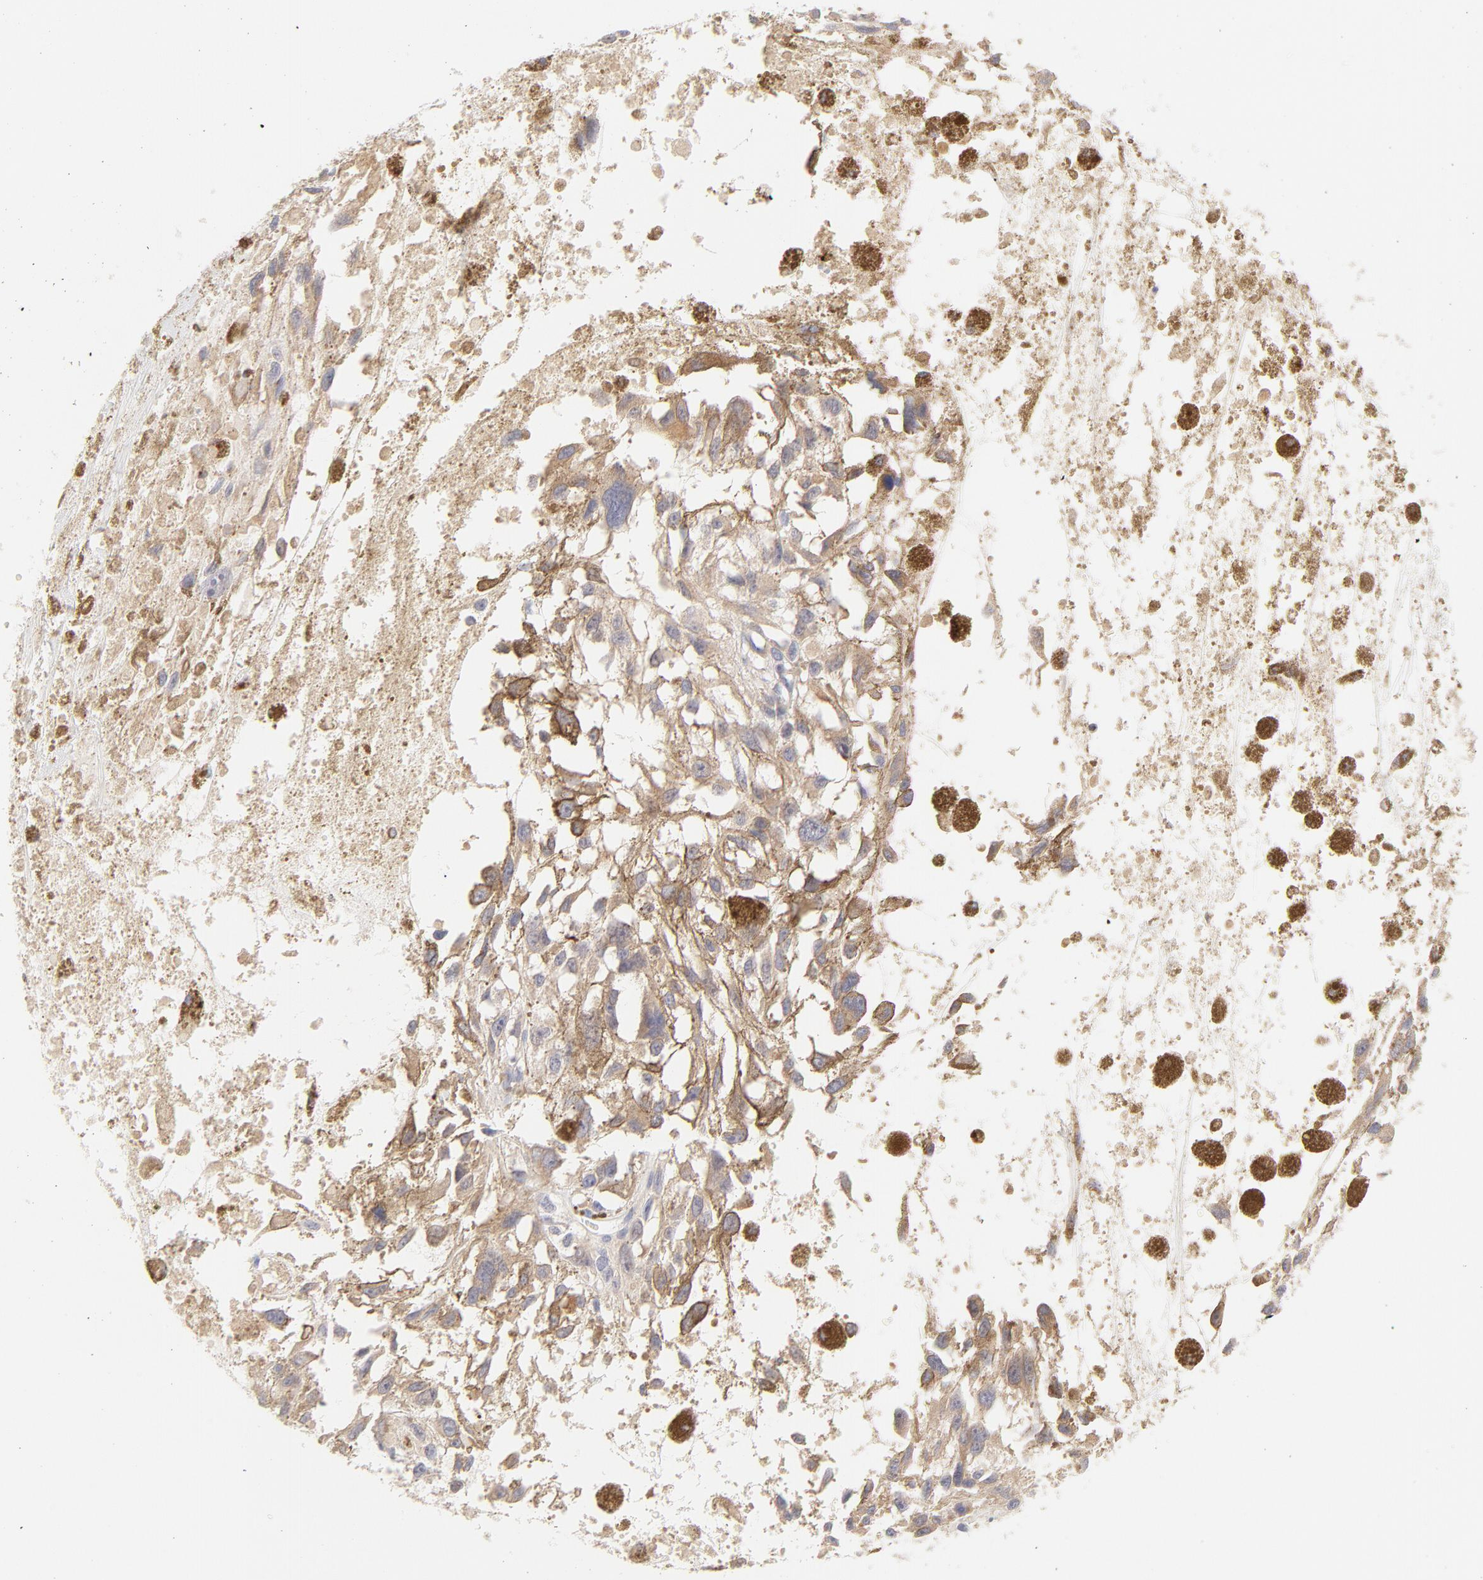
{"staining": {"intensity": "moderate", "quantity": ">75%", "location": "cytoplasmic/membranous"}, "tissue": "melanoma", "cell_type": "Tumor cells", "image_type": "cancer", "snomed": [{"axis": "morphology", "description": "Malignant melanoma, Metastatic site"}, {"axis": "topography", "description": "Lymph node"}], "caption": "DAB (3,3'-diaminobenzidine) immunohistochemical staining of human melanoma demonstrates moderate cytoplasmic/membranous protein positivity in approximately >75% of tumor cells.", "gene": "RPS6KA1", "patient": {"sex": "male", "age": 59}}